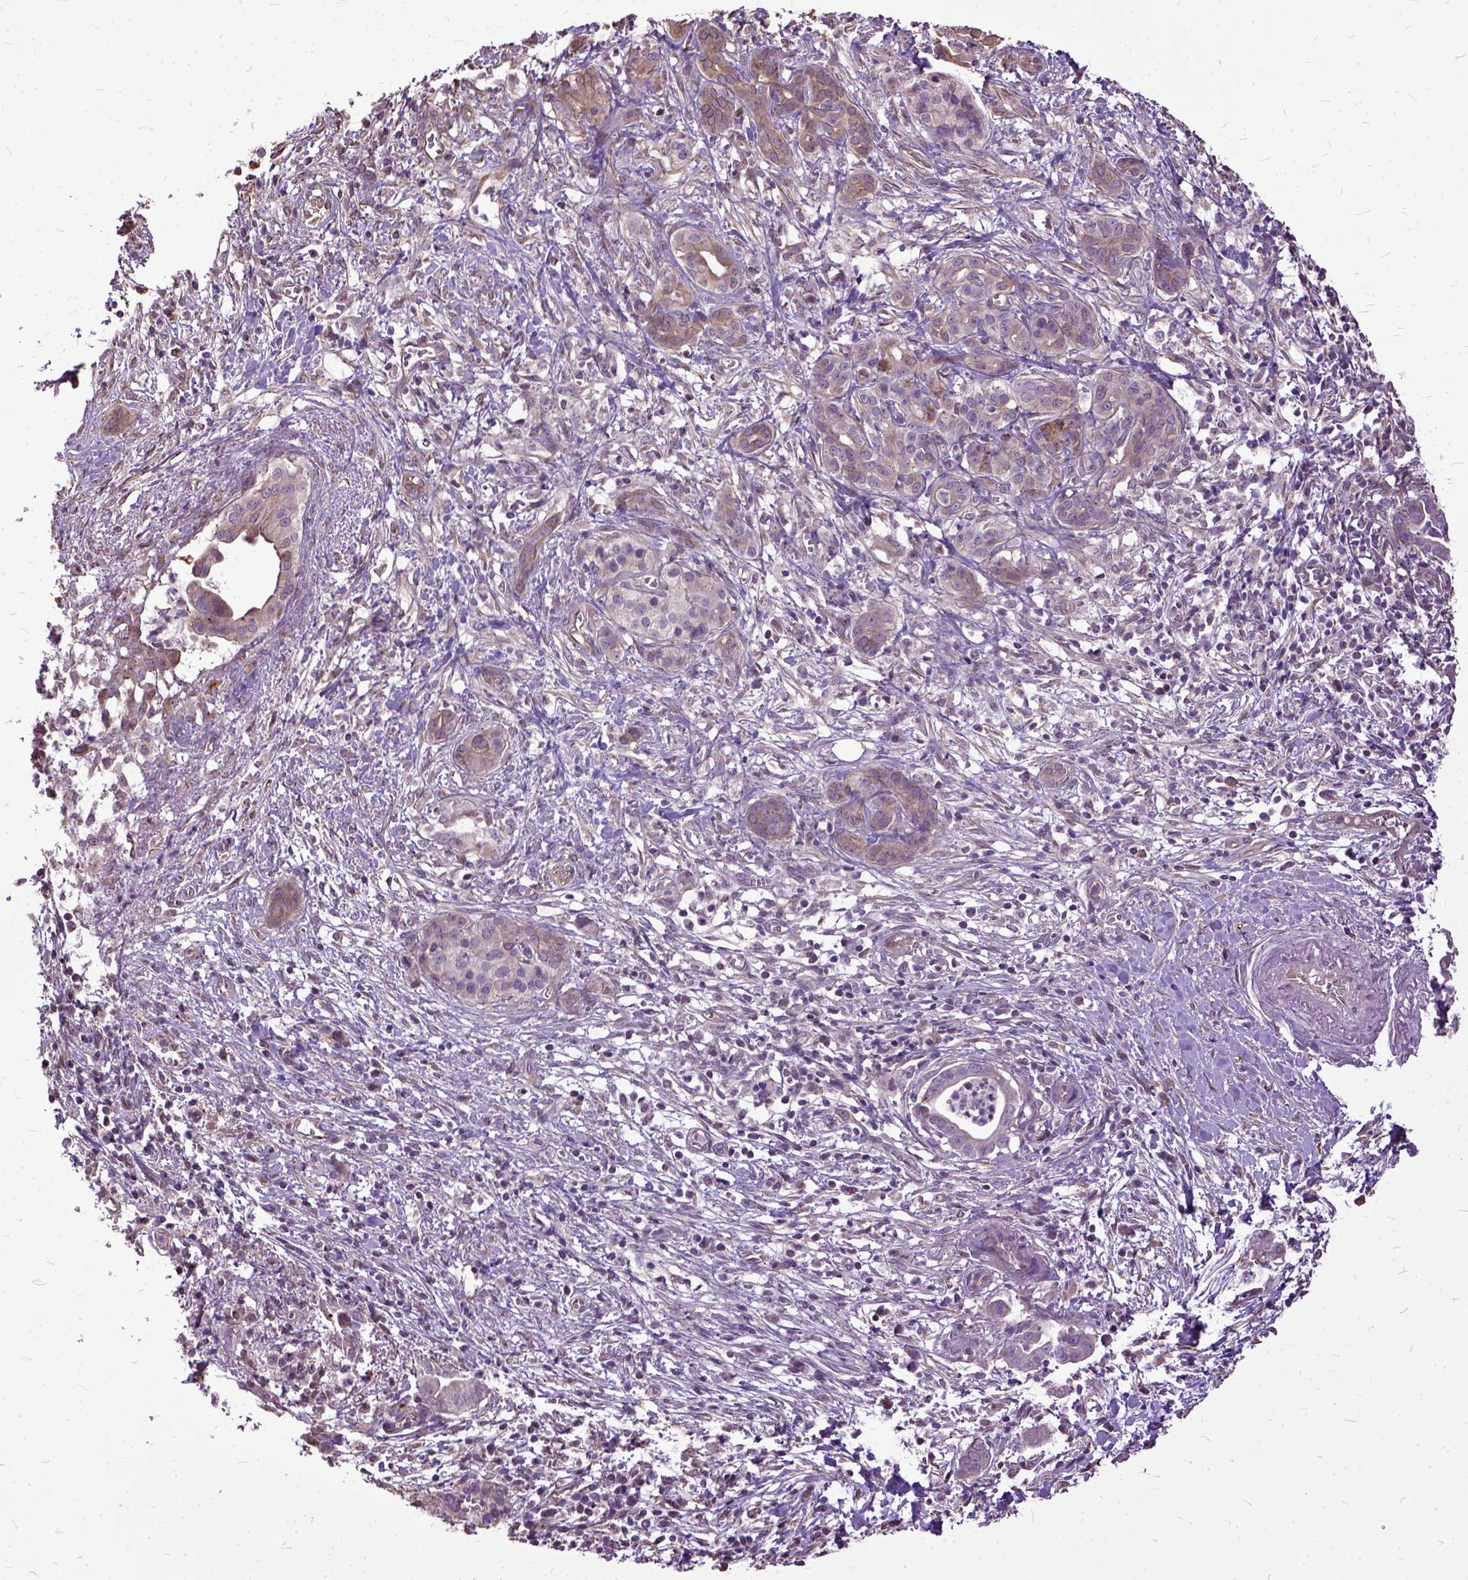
{"staining": {"intensity": "weak", "quantity": ">75%", "location": "cytoplasmic/membranous"}, "tissue": "pancreatic cancer", "cell_type": "Tumor cells", "image_type": "cancer", "snomed": [{"axis": "morphology", "description": "Adenocarcinoma, NOS"}, {"axis": "topography", "description": "Pancreas"}], "caption": "The photomicrograph exhibits a brown stain indicating the presence of a protein in the cytoplasmic/membranous of tumor cells in adenocarcinoma (pancreatic).", "gene": "AREG", "patient": {"sex": "male", "age": 61}}